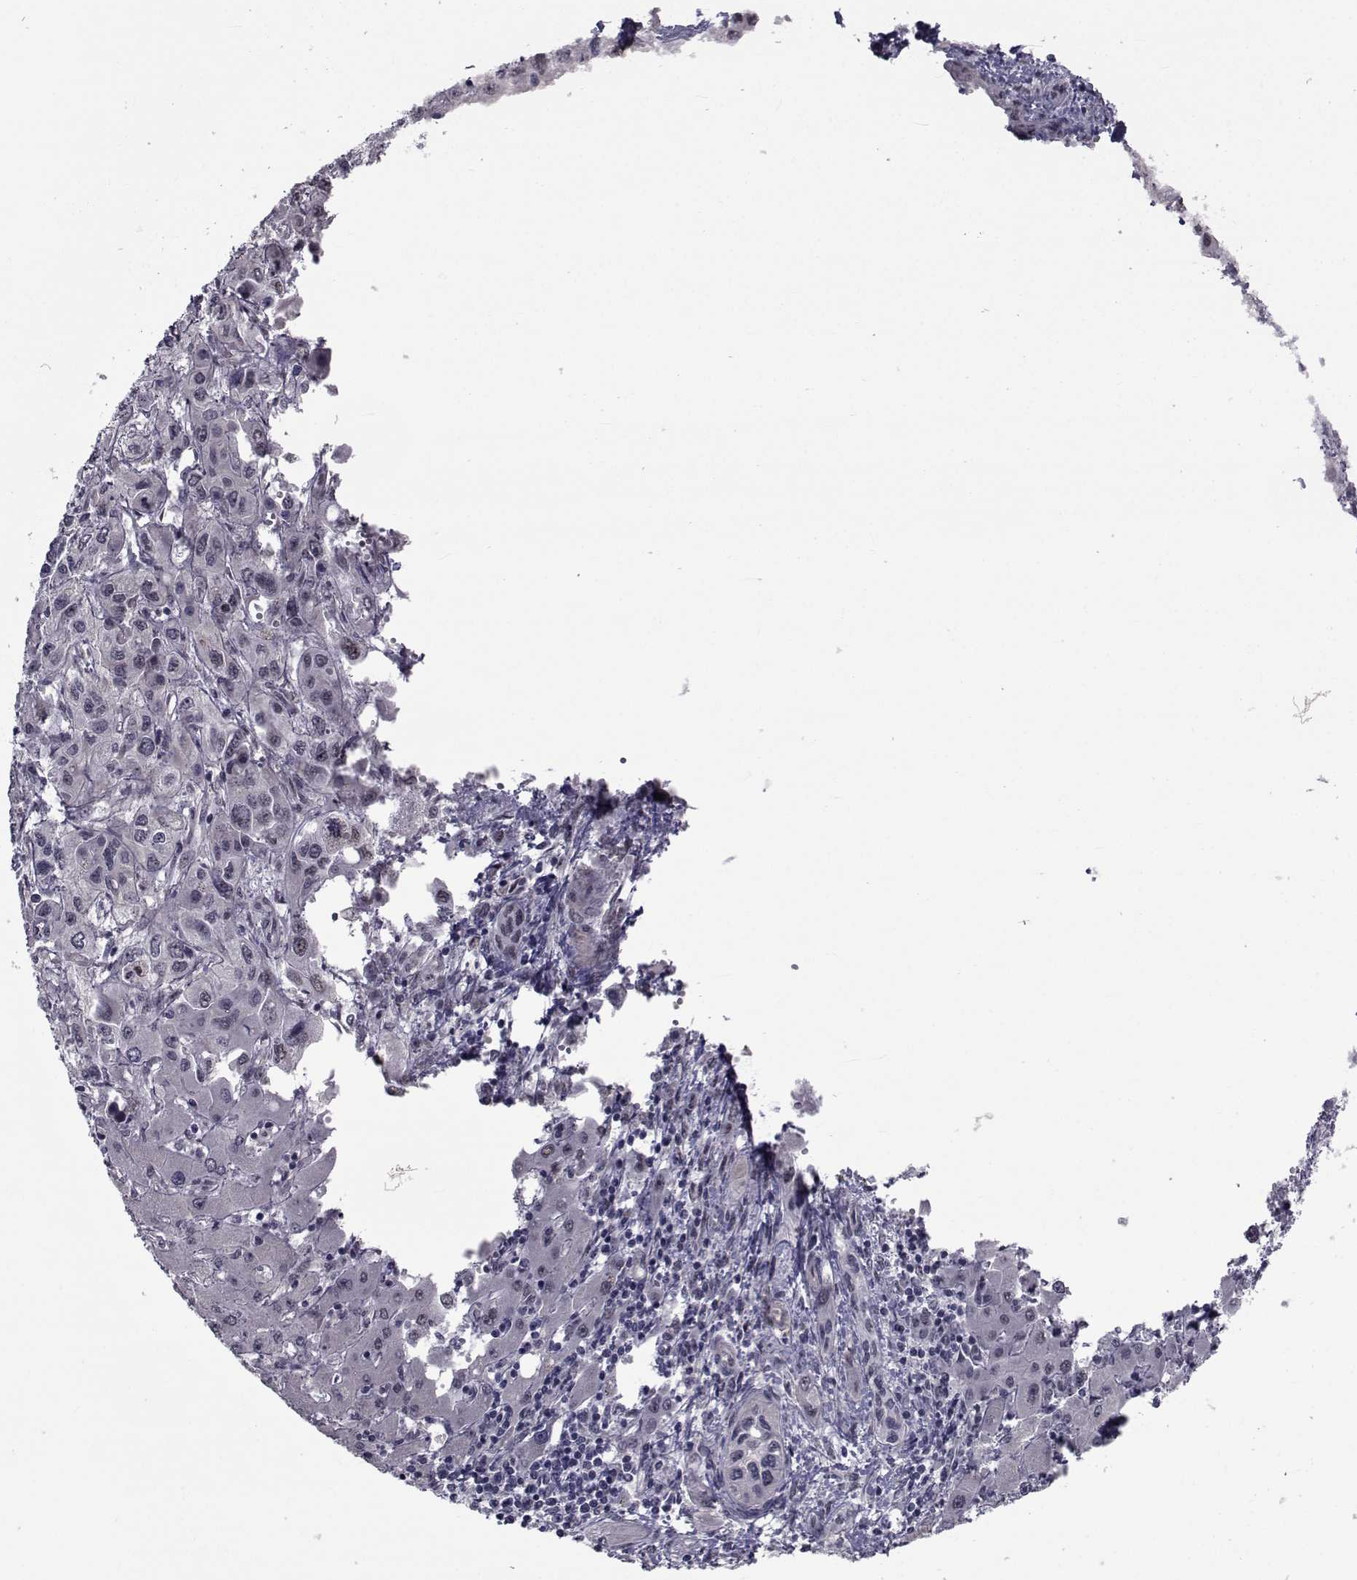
{"staining": {"intensity": "negative", "quantity": "none", "location": "none"}, "tissue": "liver cancer", "cell_type": "Tumor cells", "image_type": "cancer", "snomed": [{"axis": "morphology", "description": "Cholangiocarcinoma"}, {"axis": "topography", "description": "Liver"}], "caption": "There is no significant expression in tumor cells of liver cholangiocarcinoma.", "gene": "CFAP74", "patient": {"sex": "female", "age": 66}}